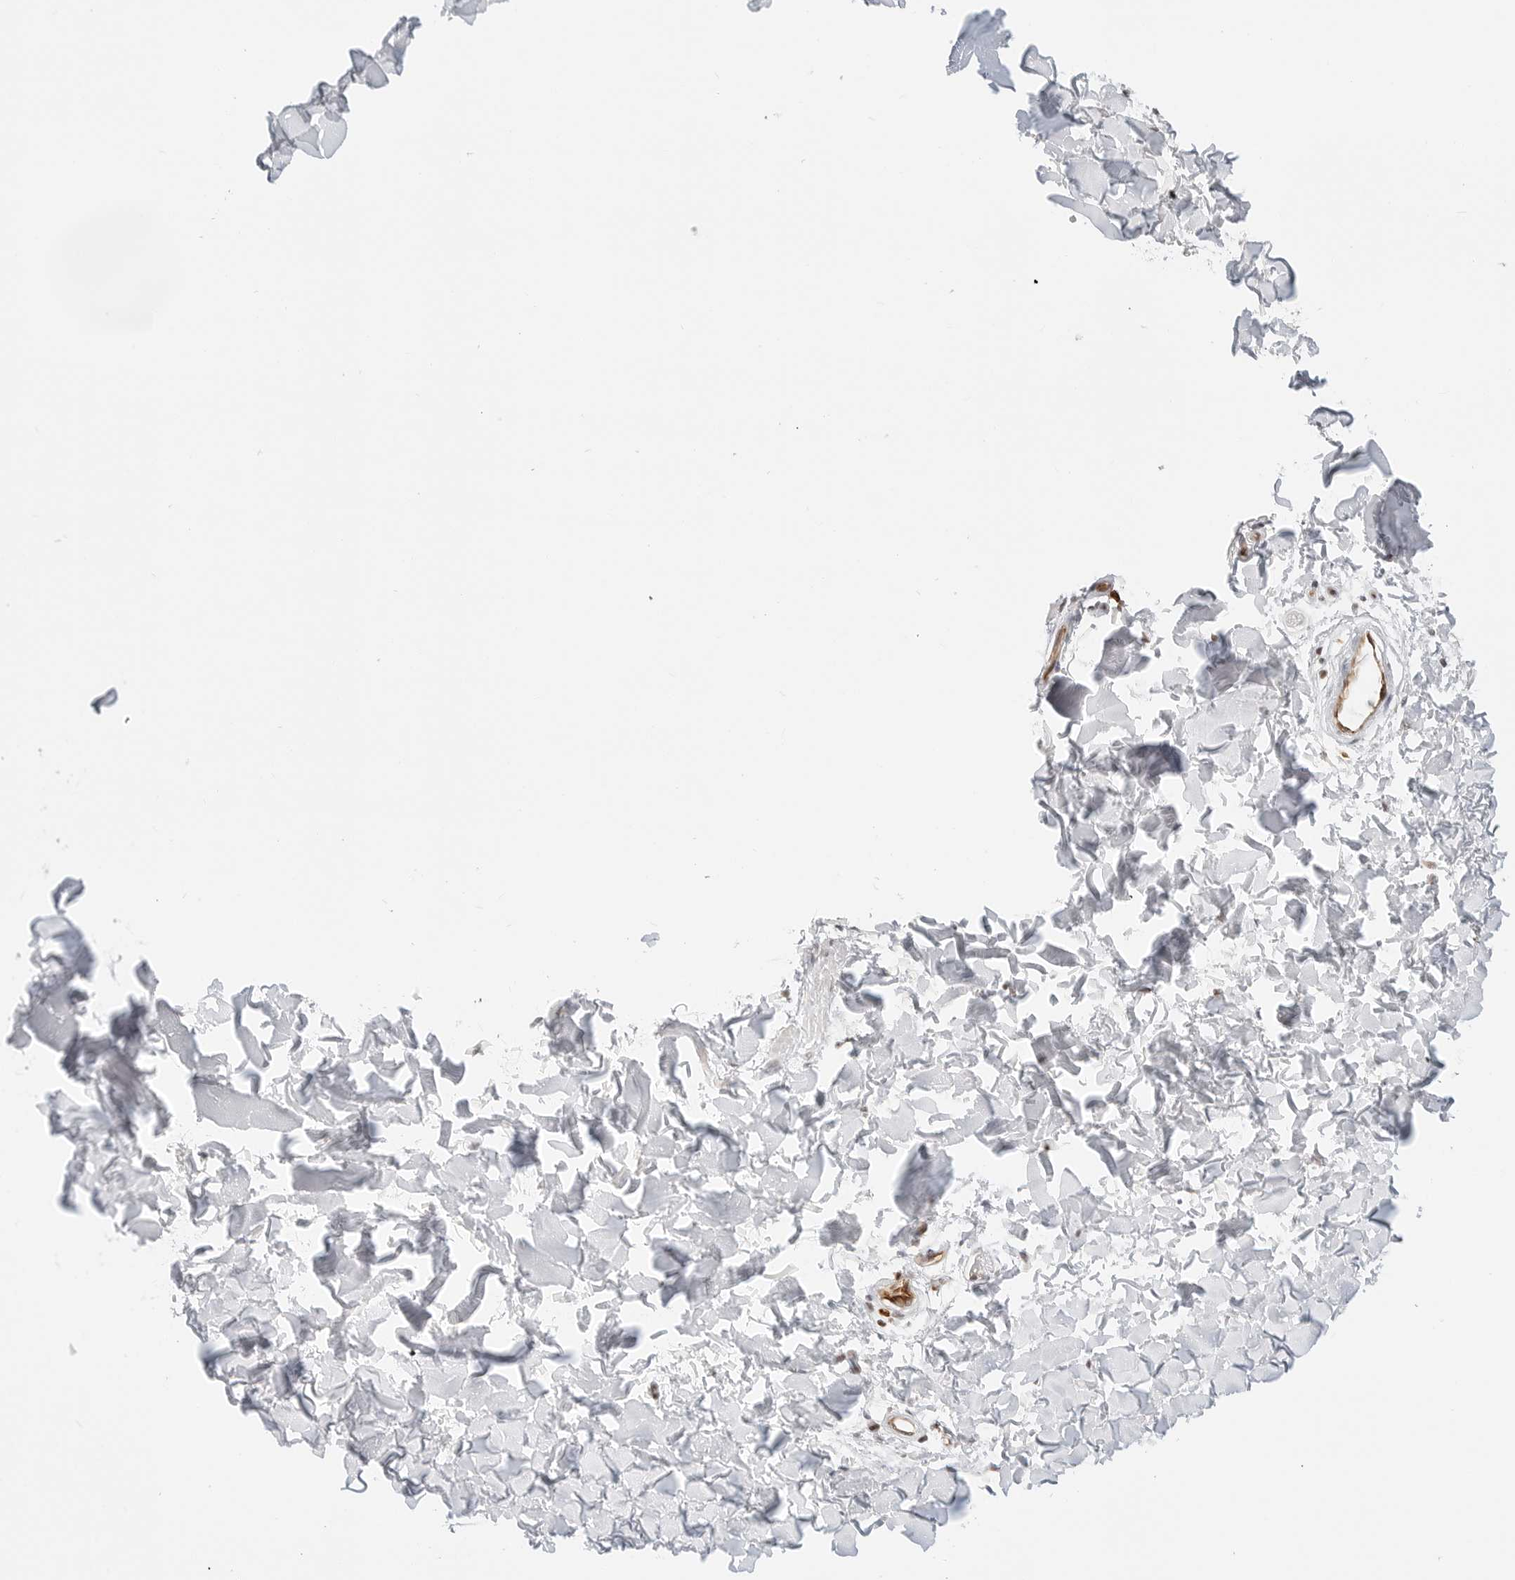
{"staining": {"intensity": "negative", "quantity": "none", "location": "none"}, "tissue": "skin", "cell_type": "Fibroblasts", "image_type": "normal", "snomed": [{"axis": "morphology", "description": "Normal tissue, NOS"}, {"axis": "morphology", "description": "Neoplasm, benign, NOS"}, {"axis": "topography", "description": "Skin"}, {"axis": "topography", "description": "Soft tissue"}], "caption": "This is a histopathology image of immunohistochemistry (IHC) staining of normal skin, which shows no positivity in fibroblasts.", "gene": "ZNF613", "patient": {"sex": "male", "age": 26}}